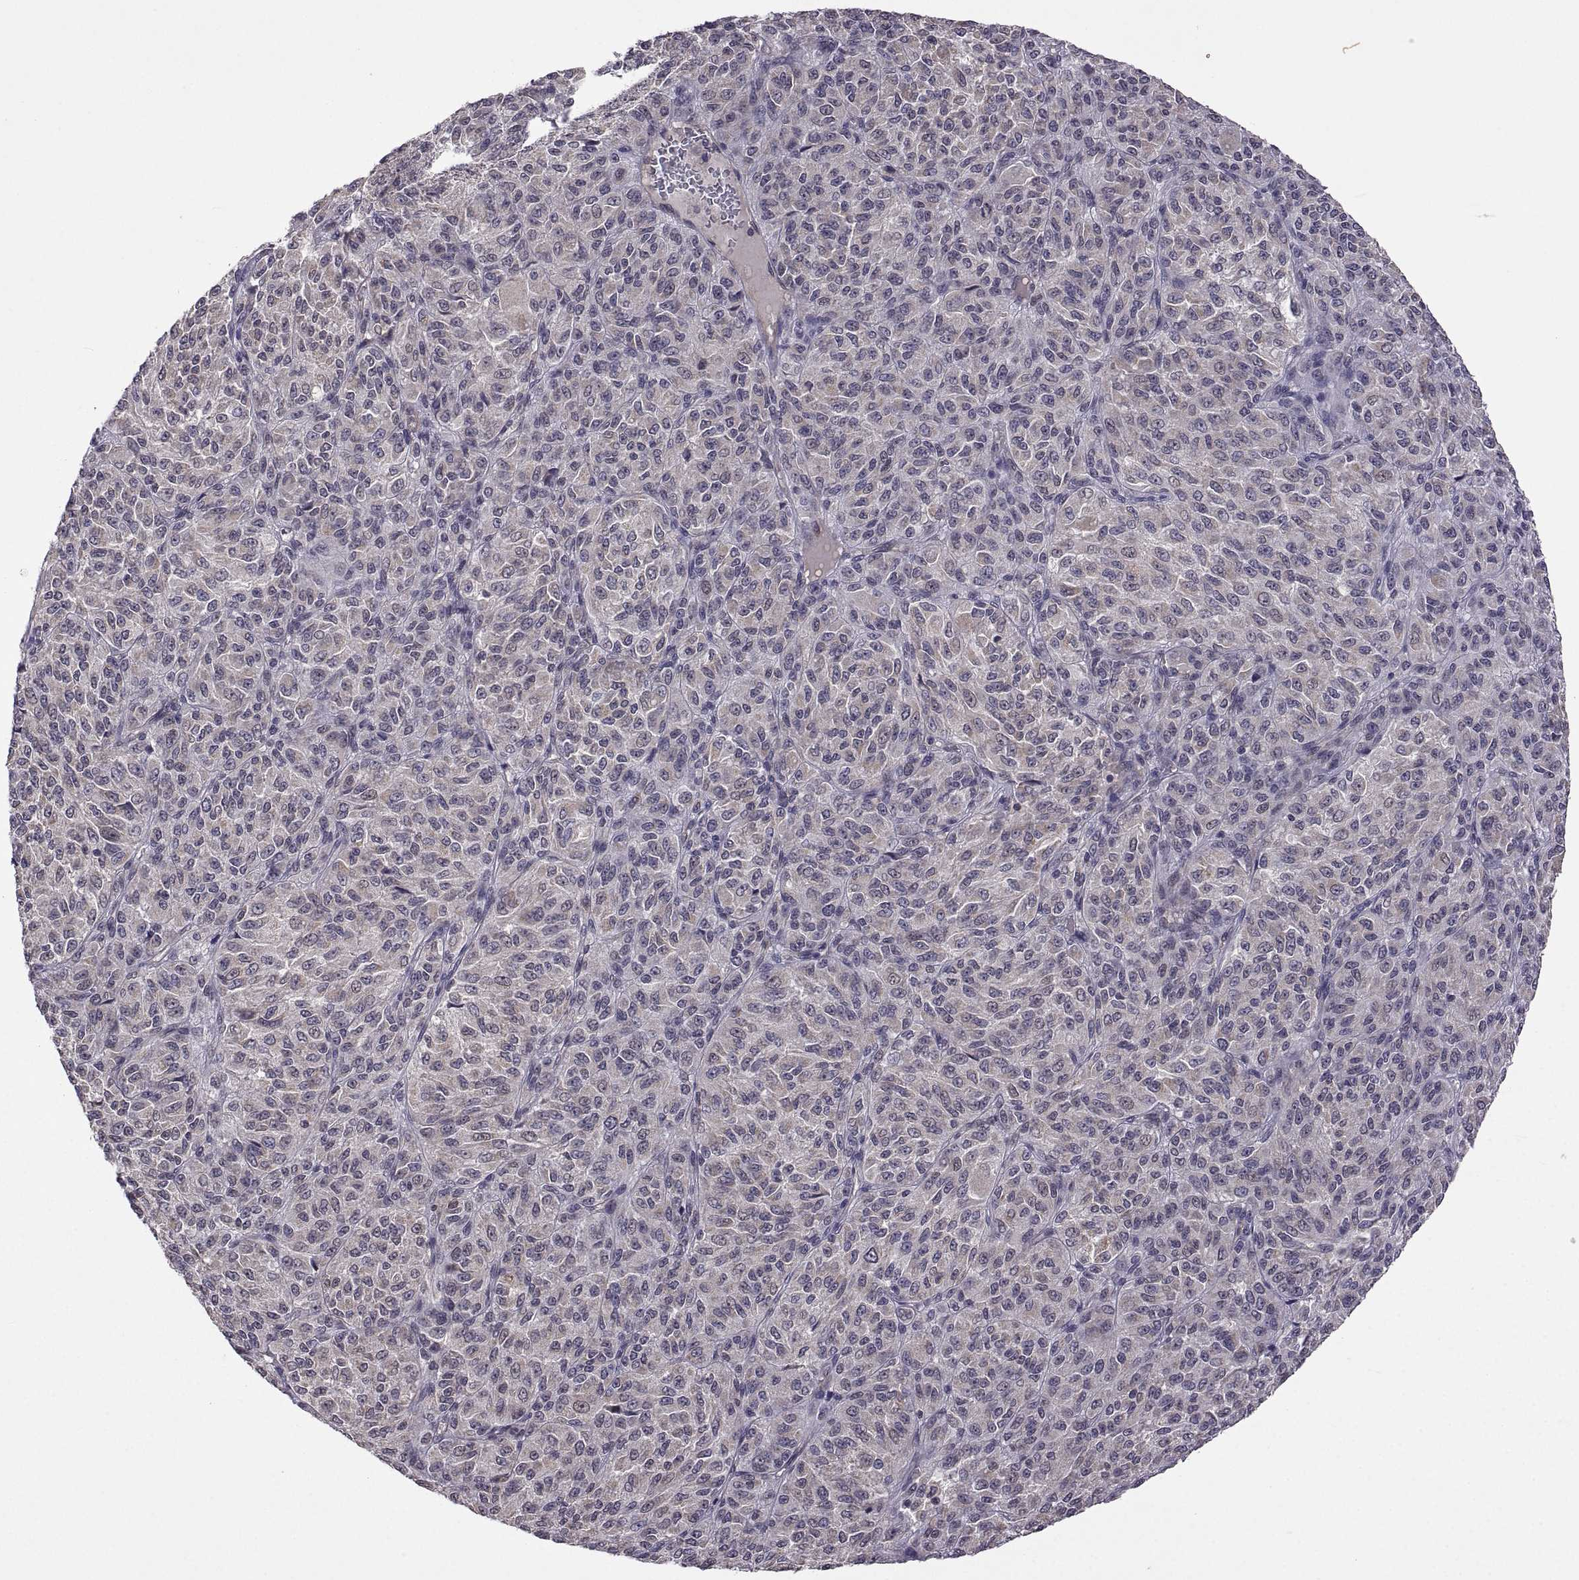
{"staining": {"intensity": "weak", "quantity": "25%-75%", "location": "cytoplasmic/membranous"}, "tissue": "melanoma", "cell_type": "Tumor cells", "image_type": "cancer", "snomed": [{"axis": "morphology", "description": "Malignant melanoma, Metastatic site"}, {"axis": "topography", "description": "Brain"}], "caption": "Melanoma stained with DAB immunohistochemistry shows low levels of weak cytoplasmic/membranous positivity in about 25%-75% of tumor cells. The protein of interest is stained brown, and the nuclei are stained in blue (DAB (3,3'-diaminobenzidine) IHC with brightfield microscopy, high magnification).", "gene": "LAMA1", "patient": {"sex": "female", "age": 56}}